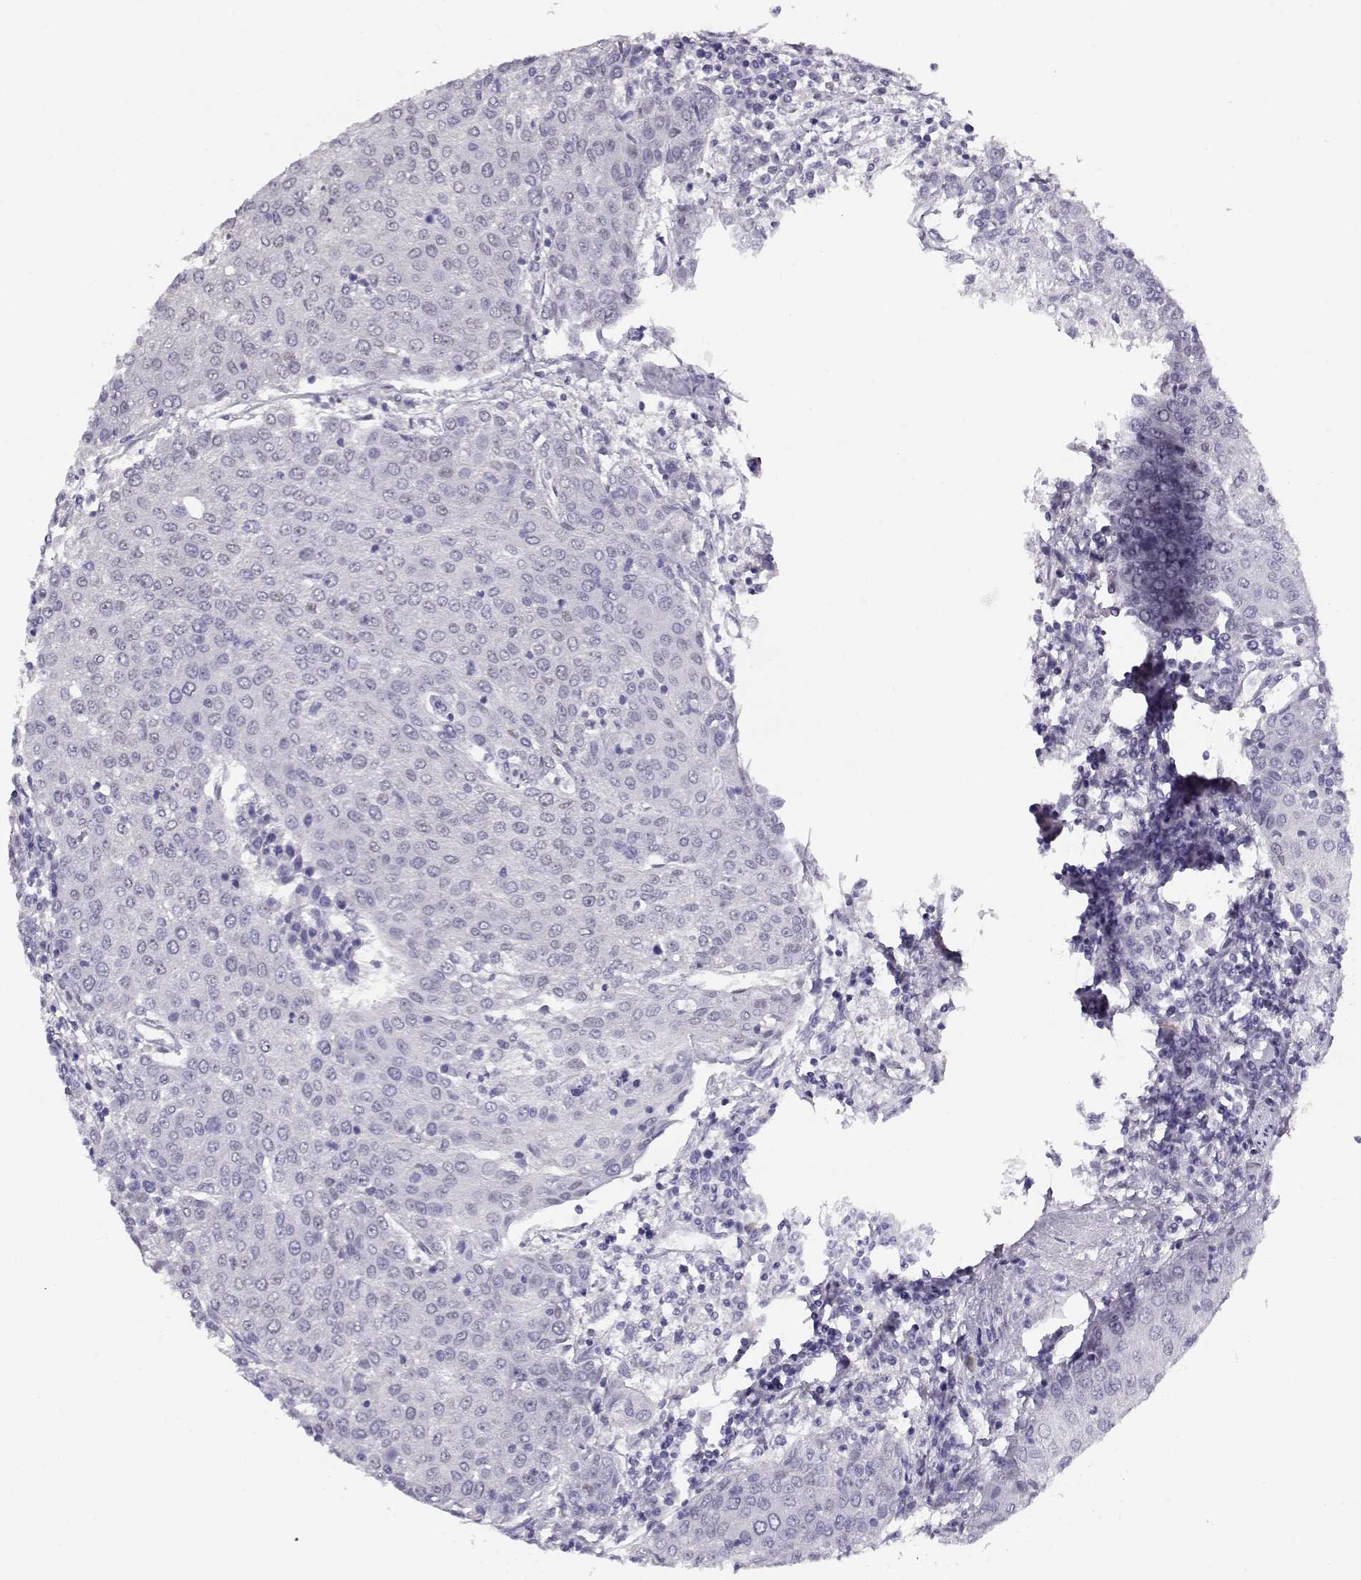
{"staining": {"intensity": "negative", "quantity": "none", "location": "none"}, "tissue": "urothelial cancer", "cell_type": "Tumor cells", "image_type": "cancer", "snomed": [{"axis": "morphology", "description": "Urothelial carcinoma, High grade"}, {"axis": "topography", "description": "Urinary bladder"}], "caption": "A histopathology image of human urothelial cancer is negative for staining in tumor cells.", "gene": "POLI", "patient": {"sex": "female", "age": 85}}